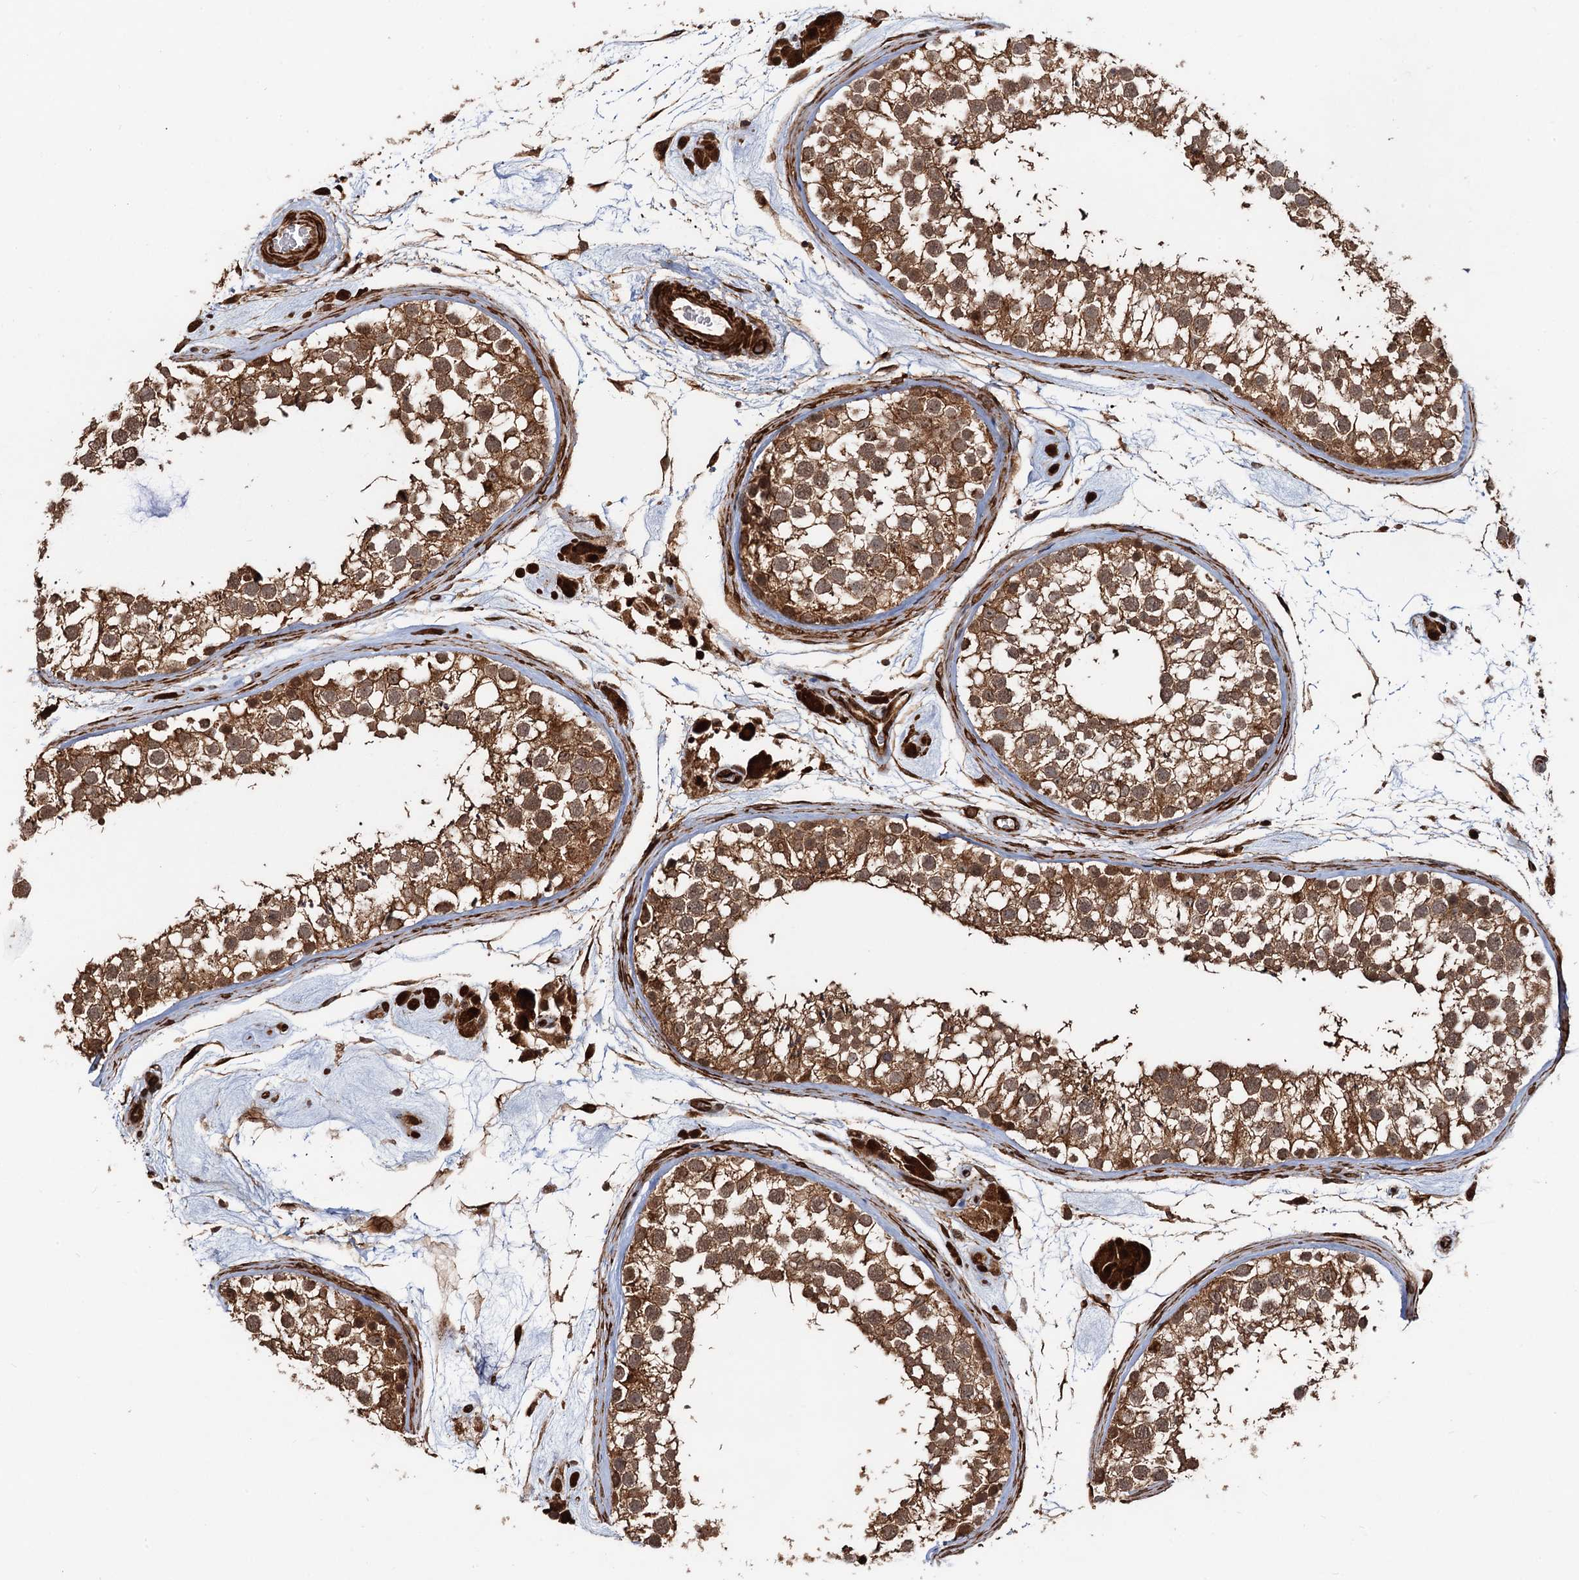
{"staining": {"intensity": "strong", "quantity": ">75%", "location": "cytoplasmic/membranous,nuclear"}, "tissue": "testis", "cell_type": "Cells in seminiferous ducts", "image_type": "normal", "snomed": [{"axis": "morphology", "description": "Normal tissue, NOS"}, {"axis": "topography", "description": "Testis"}], "caption": "A brown stain highlights strong cytoplasmic/membranous,nuclear staining of a protein in cells in seminiferous ducts of normal testis. The staining was performed using DAB, with brown indicating positive protein expression. Nuclei are stained blue with hematoxylin.", "gene": "SNRNP25", "patient": {"sex": "male", "age": 46}}